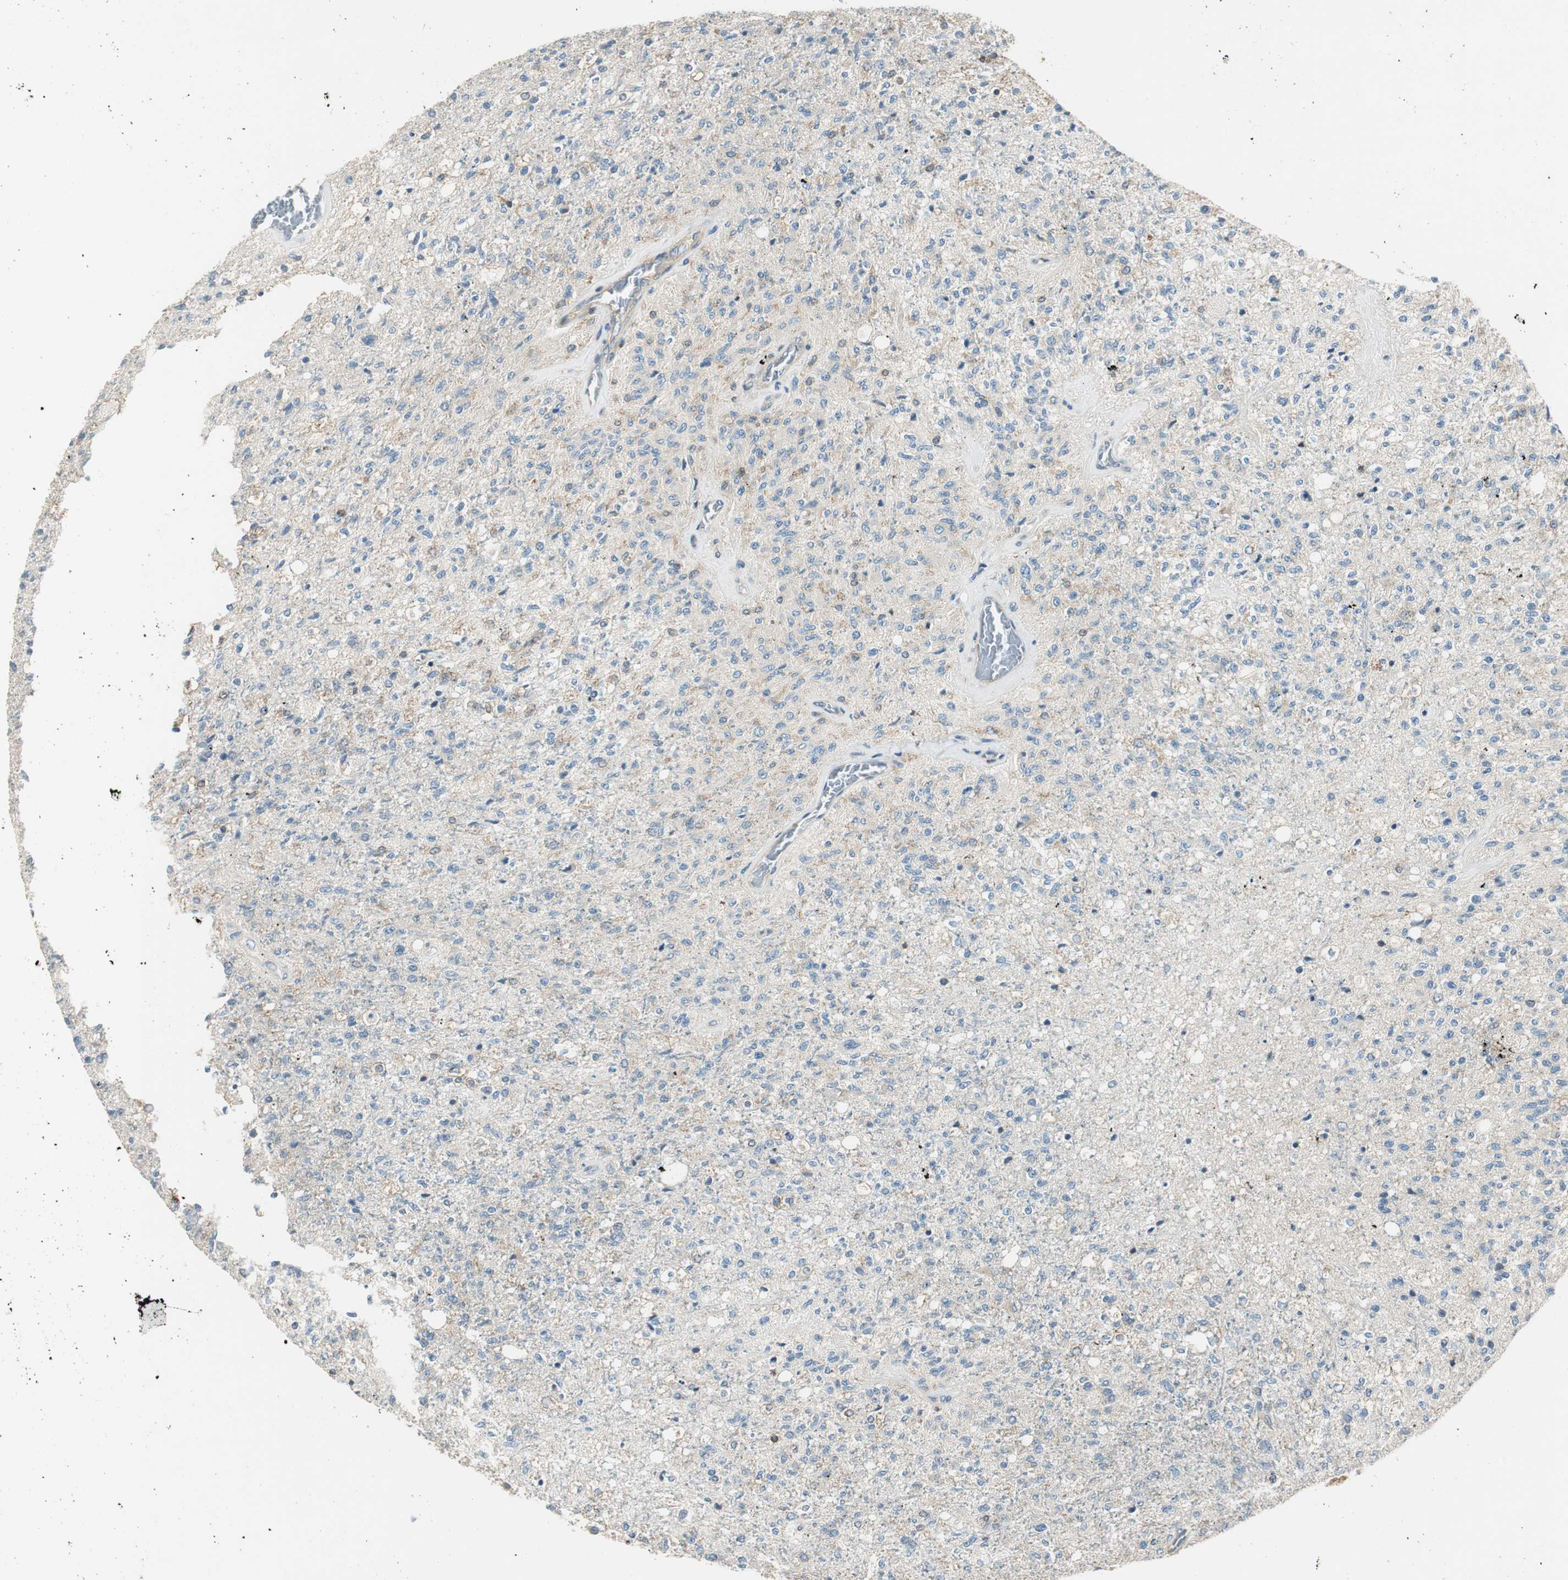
{"staining": {"intensity": "negative", "quantity": "none", "location": "none"}, "tissue": "glioma", "cell_type": "Tumor cells", "image_type": "cancer", "snomed": [{"axis": "morphology", "description": "Normal tissue, NOS"}, {"axis": "morphology", "description": "Glioma, malignant, High grade"}, {"axis": "topography", "description": "Cerebral cortex"}], "caption": "There is no significant expression in tumor cells of malignant glioma (high-grade).", "gene": "PI4K2B", "patient": {"sex": "male", "age": 77}}